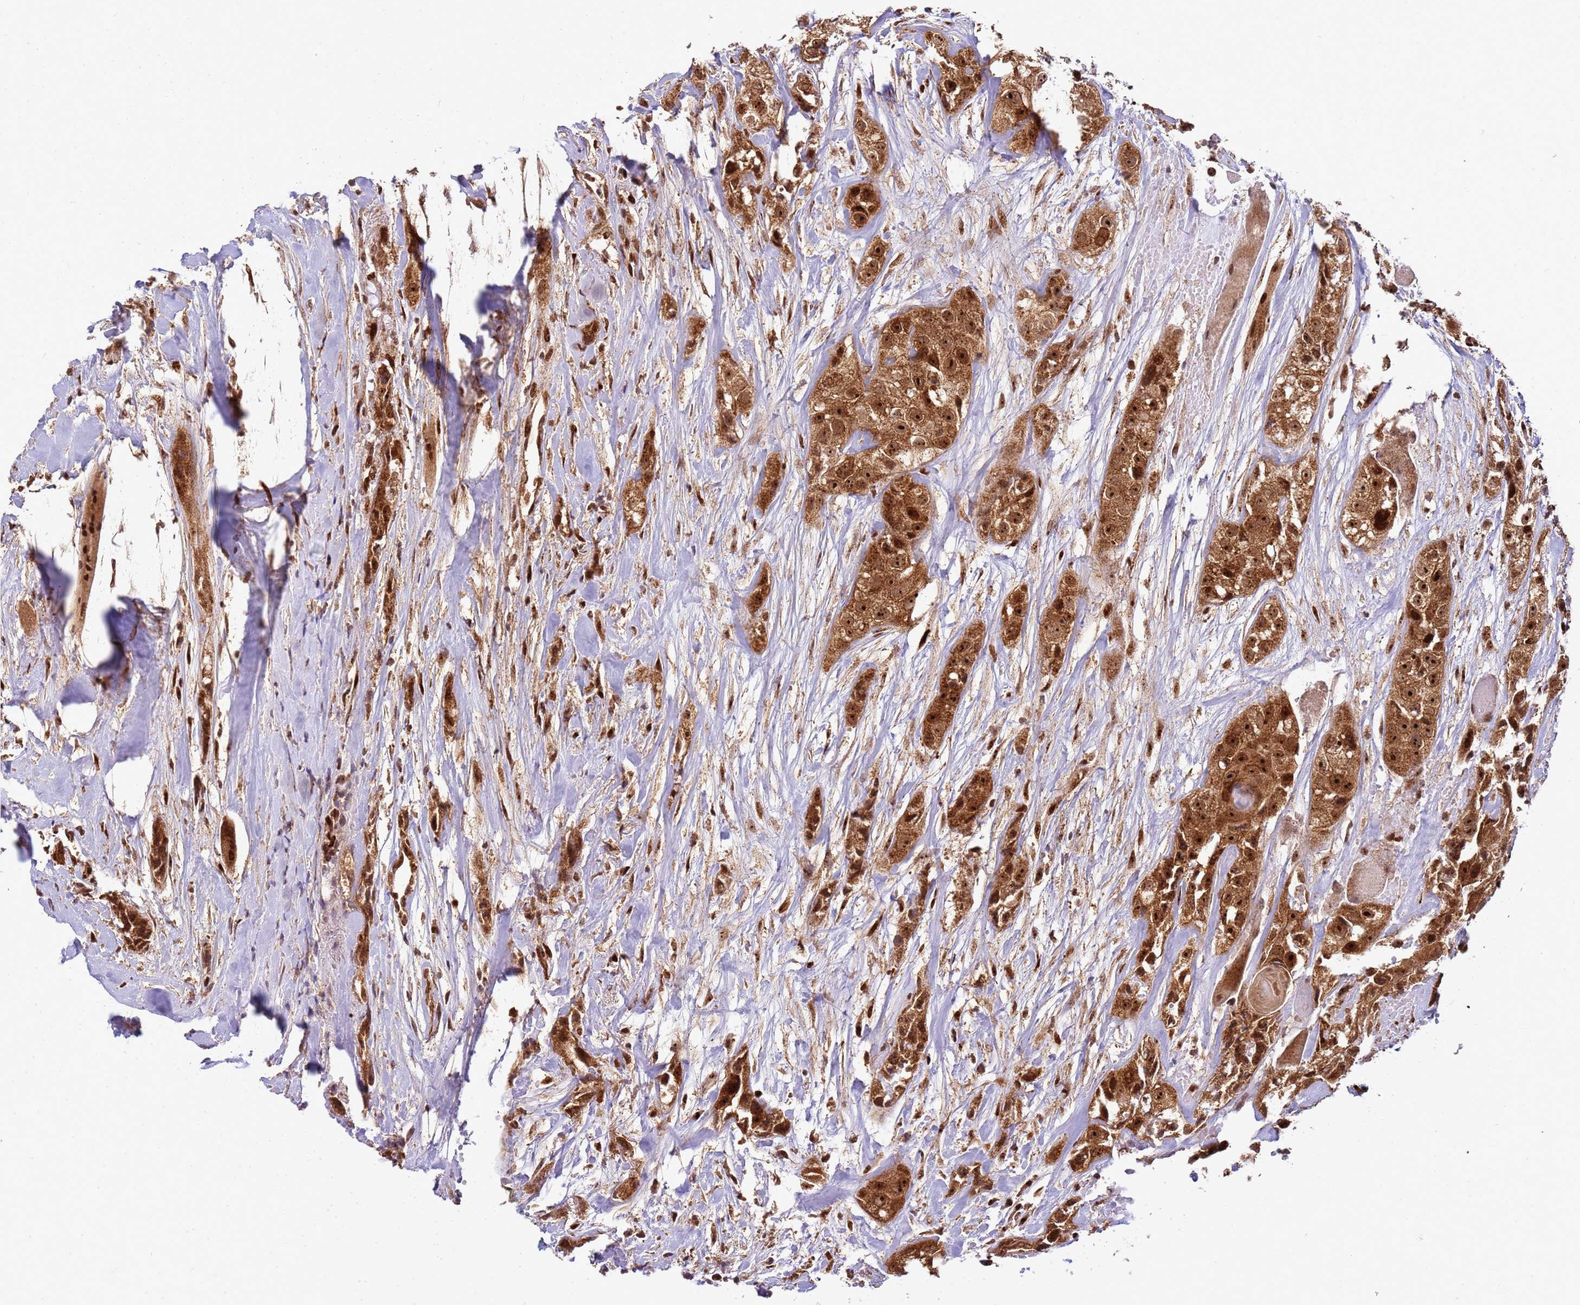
{"staining": {"intensity": "strong", "quantity": ">75%", "location": "cytoplasmic/membranous,nuclear"}, "tissue": "head and neck cancer", "cell_type": "Tumor cells", "image_type": "cancer", "snomed": [{"axis": "morphology", "description": "Normal tissue, NOS"}, {"axis": "morphology", "description": "Squamous cell carcinoma, NOS"}, {"axis": "topography", "description": "Skeletal muscle"}, {"axis": "topography", "description": "Head-Neck"}], "caption": "This histopathology image shows head and neck cancer stained with immunohistochemistry (IHC) to label a protein in brown. The cytoplasmic/membranous and nuclear of tumor cells show strong positivity for the protein. Nuclei are counter-stained blue.", "gene": "PEX14", "patient": {"sex": "male", "age": 51}}